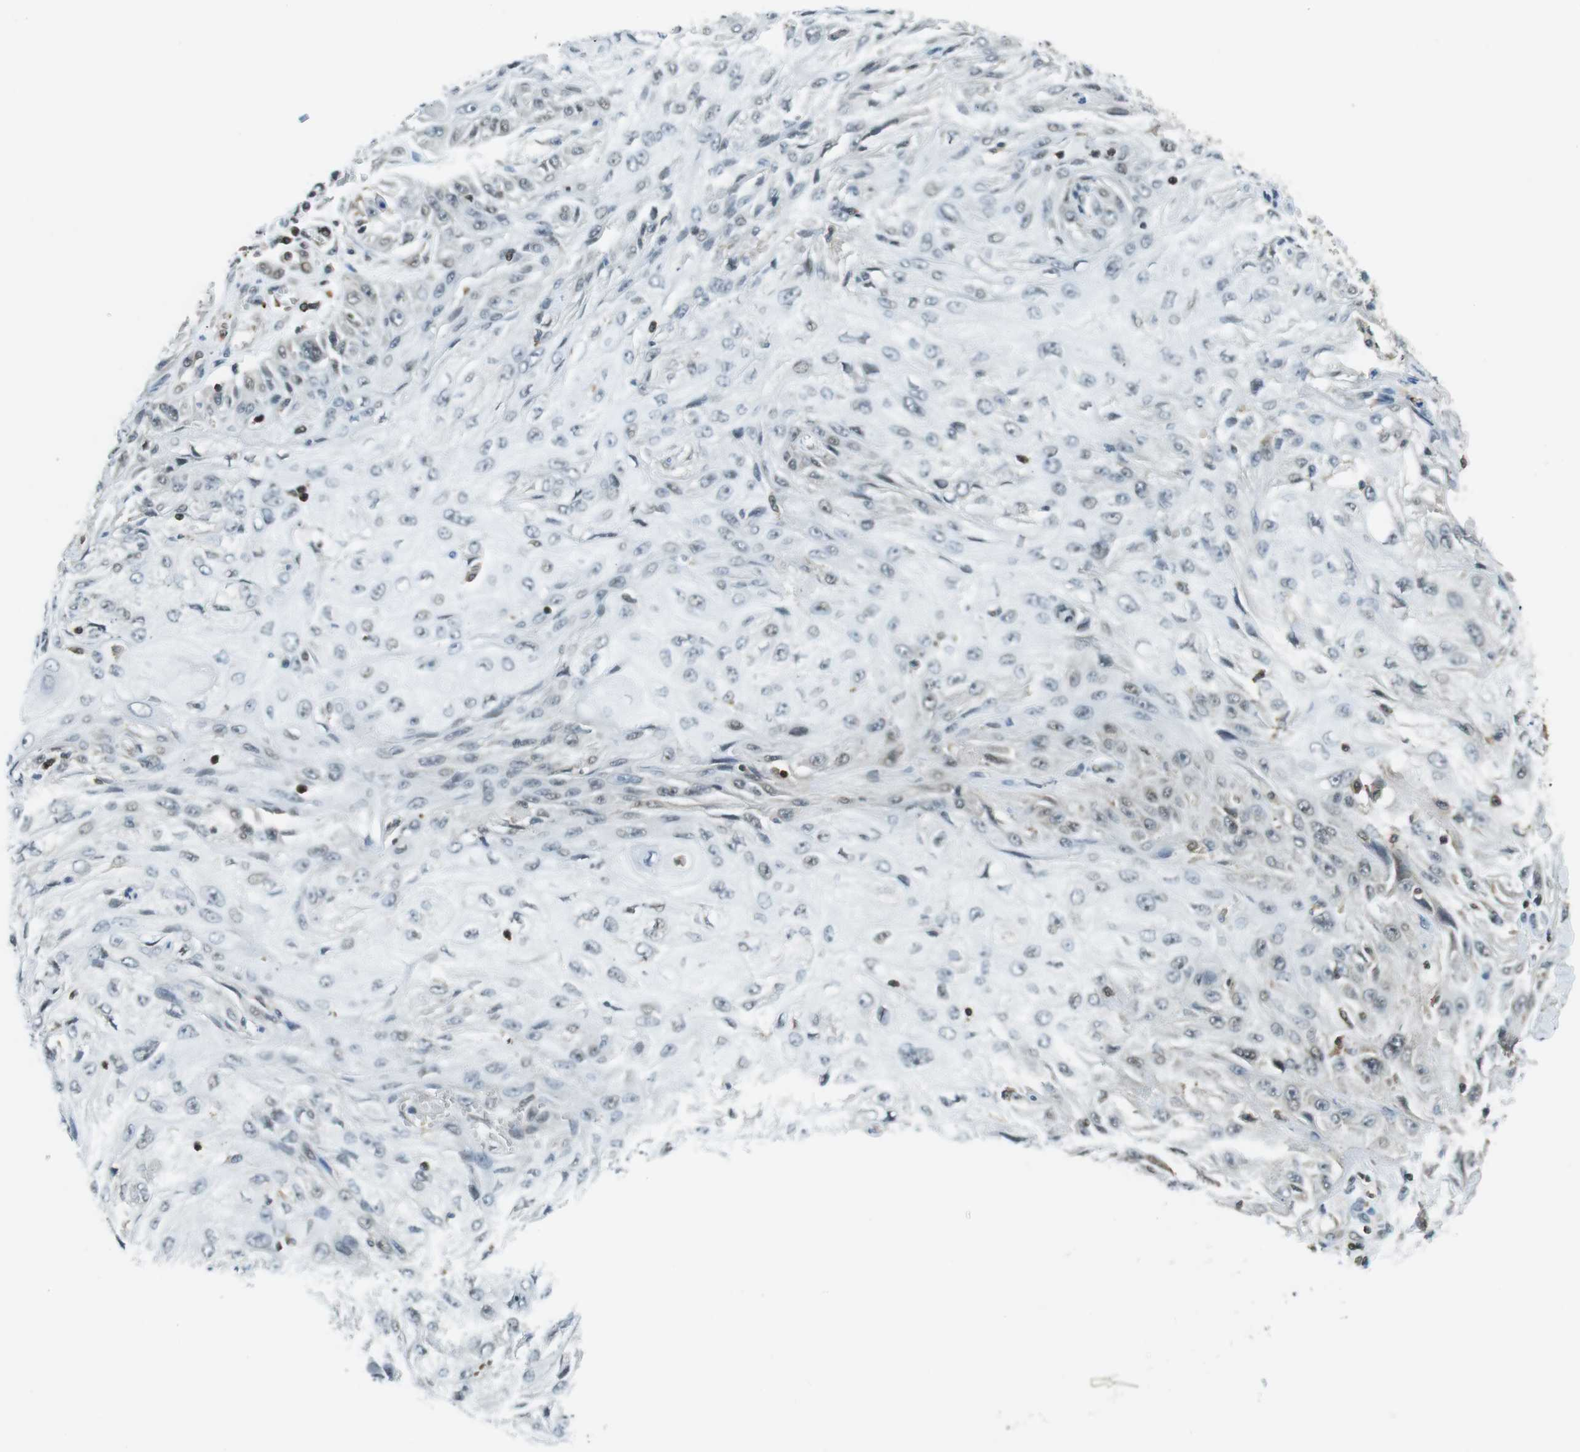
{"staining": {"intensity": "negative", "quantity": "none", "location": "none"}, "tissue": "skin cancer", "cell_type": "Tumor cells", "image_type": "cancer", "snomed": [{"axis": "morphology", "description": "Squamous cell carcinoma, NOS"}, {"axis": "topography", "description": "Skin"}], "caption": "IHC of squamous cell carcinoma (skin) exhibits no expression in tumor cells.", "gene": "STK10", "patient": {"sex": "male", "age": 75}}